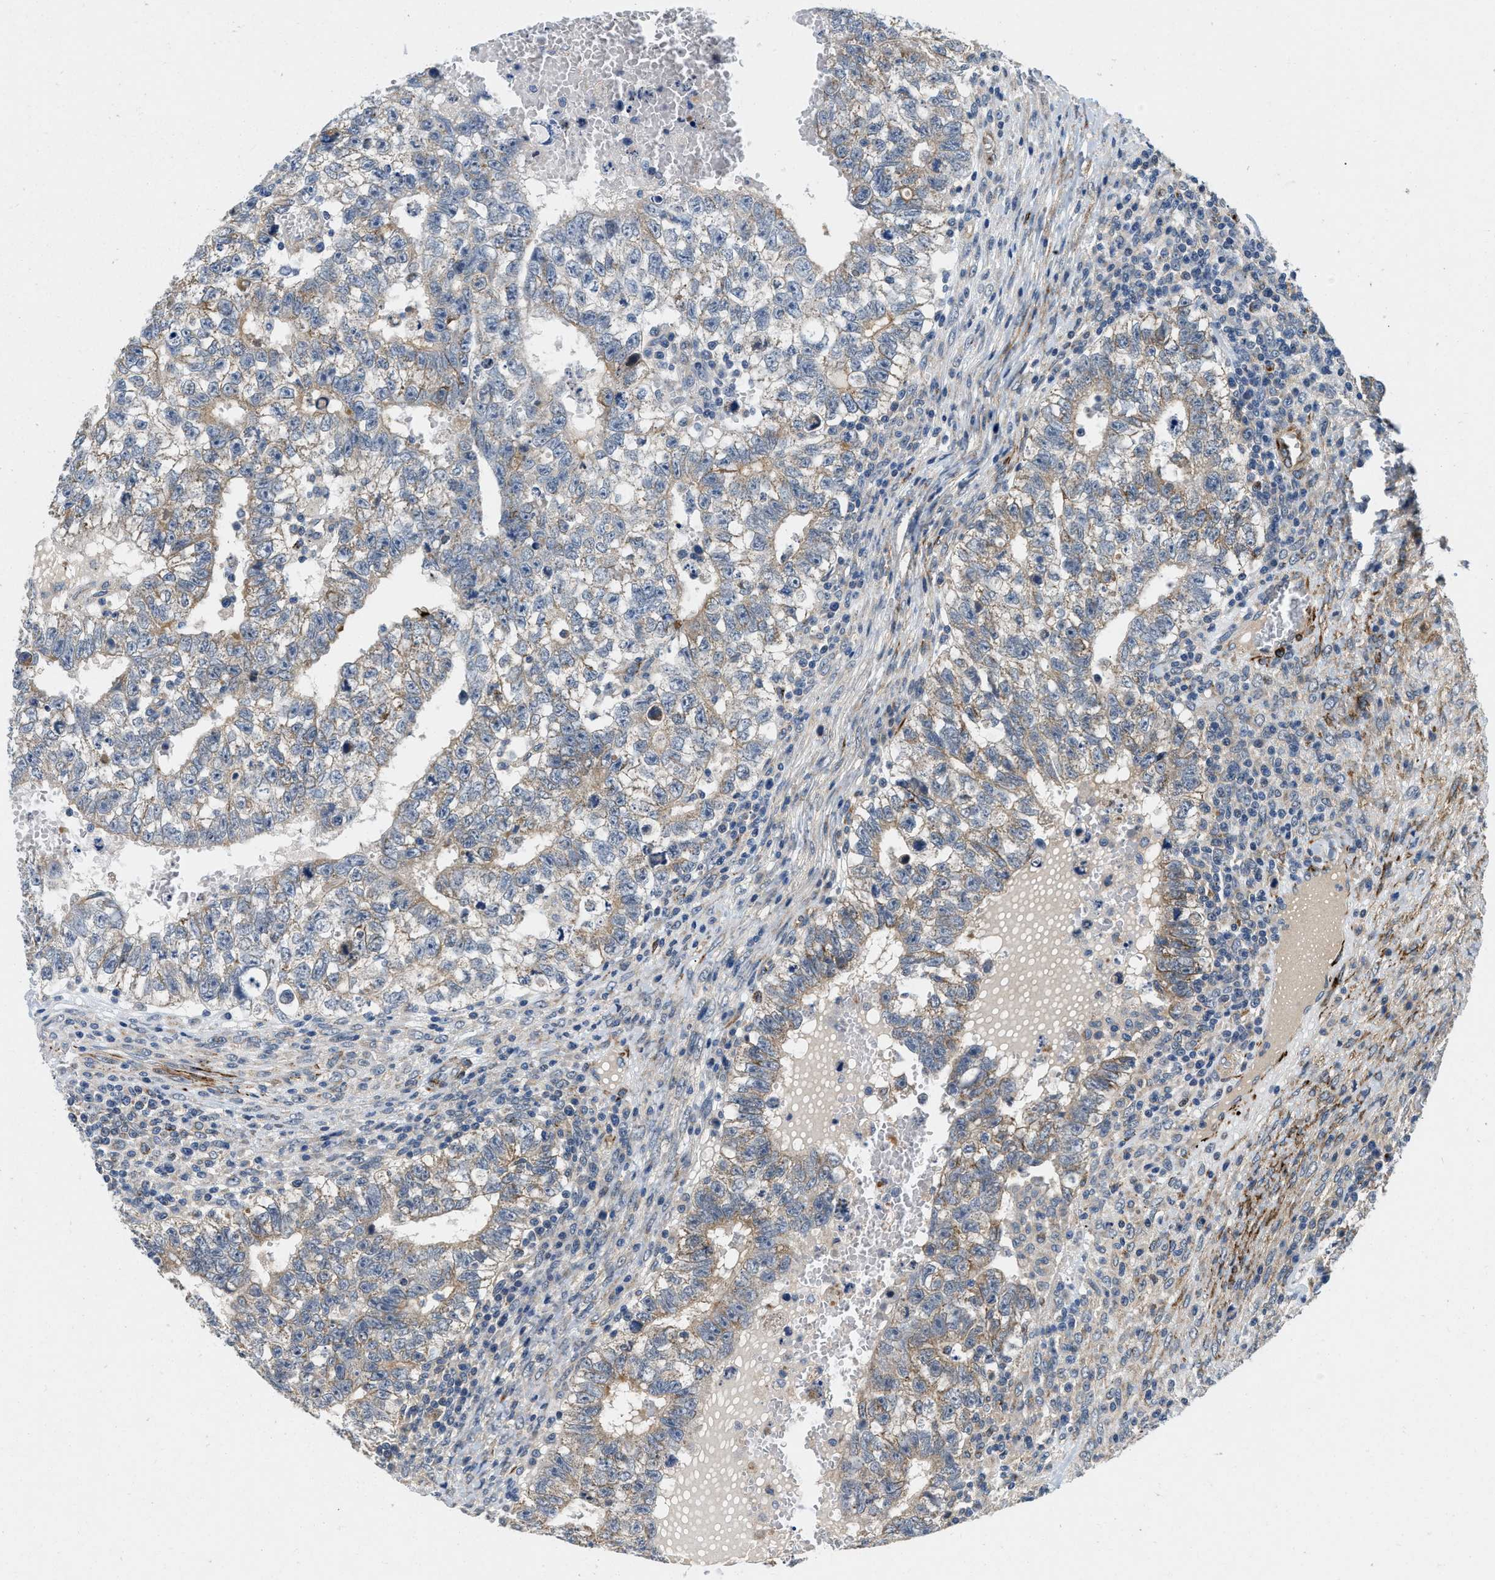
{"staining": {"intensity": "weak", "quantity": "25%-75%", "location": "cytoplasmic/membranous"}, "tissue": "testis cancer", "cell_type": "Tumor cells", "image_type": "cancer", "snomed": [{"axis": "morphology", "description": "Seminoma, NOS"}, {"axis": "morphology", "description": "Carcinoma, Embryonal, NOS"}, {"axis": "topography", "description": "Testis"}], "caption": "Seminoma (testis) was stained to show a protein in brown. There is low levels of weak cytoplasmic/membranous staining in approximately 25%-75% of tumor cells.", "gene": "ZNF599", "patient": {"sex": "male", "age": 38}}